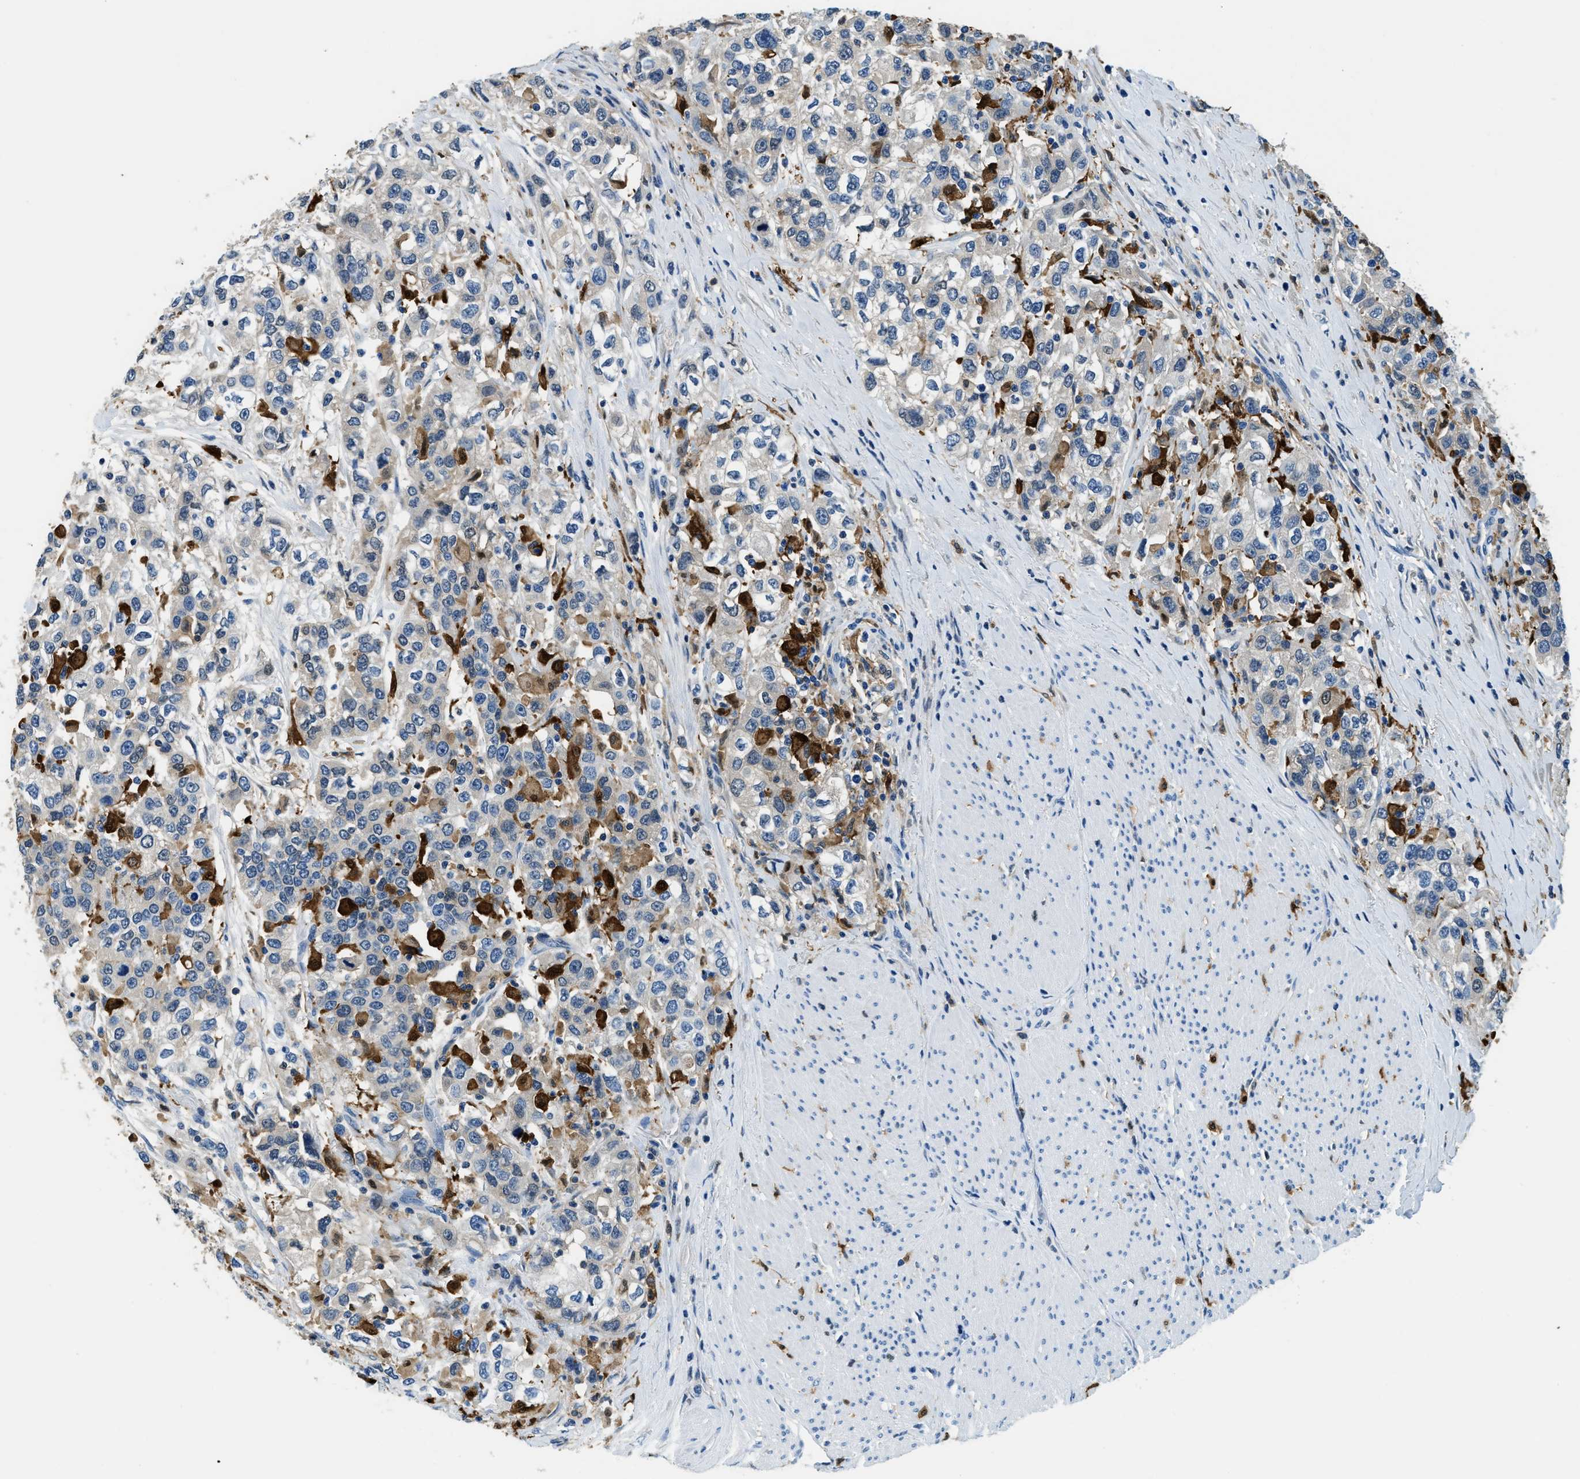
{"staining": {"intensity": "negative", "quantity": "none", "location": "none"}, "tissue": "urothelial cancer", "cell_type": "Tumor cells", "image_type": "cancer", "snomed": [{"axis": "morphology", "description": "Urothelial carcinoma, High grade"}, {"axis": "topography", "description": "Urinary bladder"}], "caption": "High magnification brightfield microscopy of high-grade urothelial carcinoma stained with DAB (brown) and counterstained with hematoxylin (blue): tumor cells show no significant staining.", "gene": "CAPG", "patient": {"sex": "female", "age": 80}}